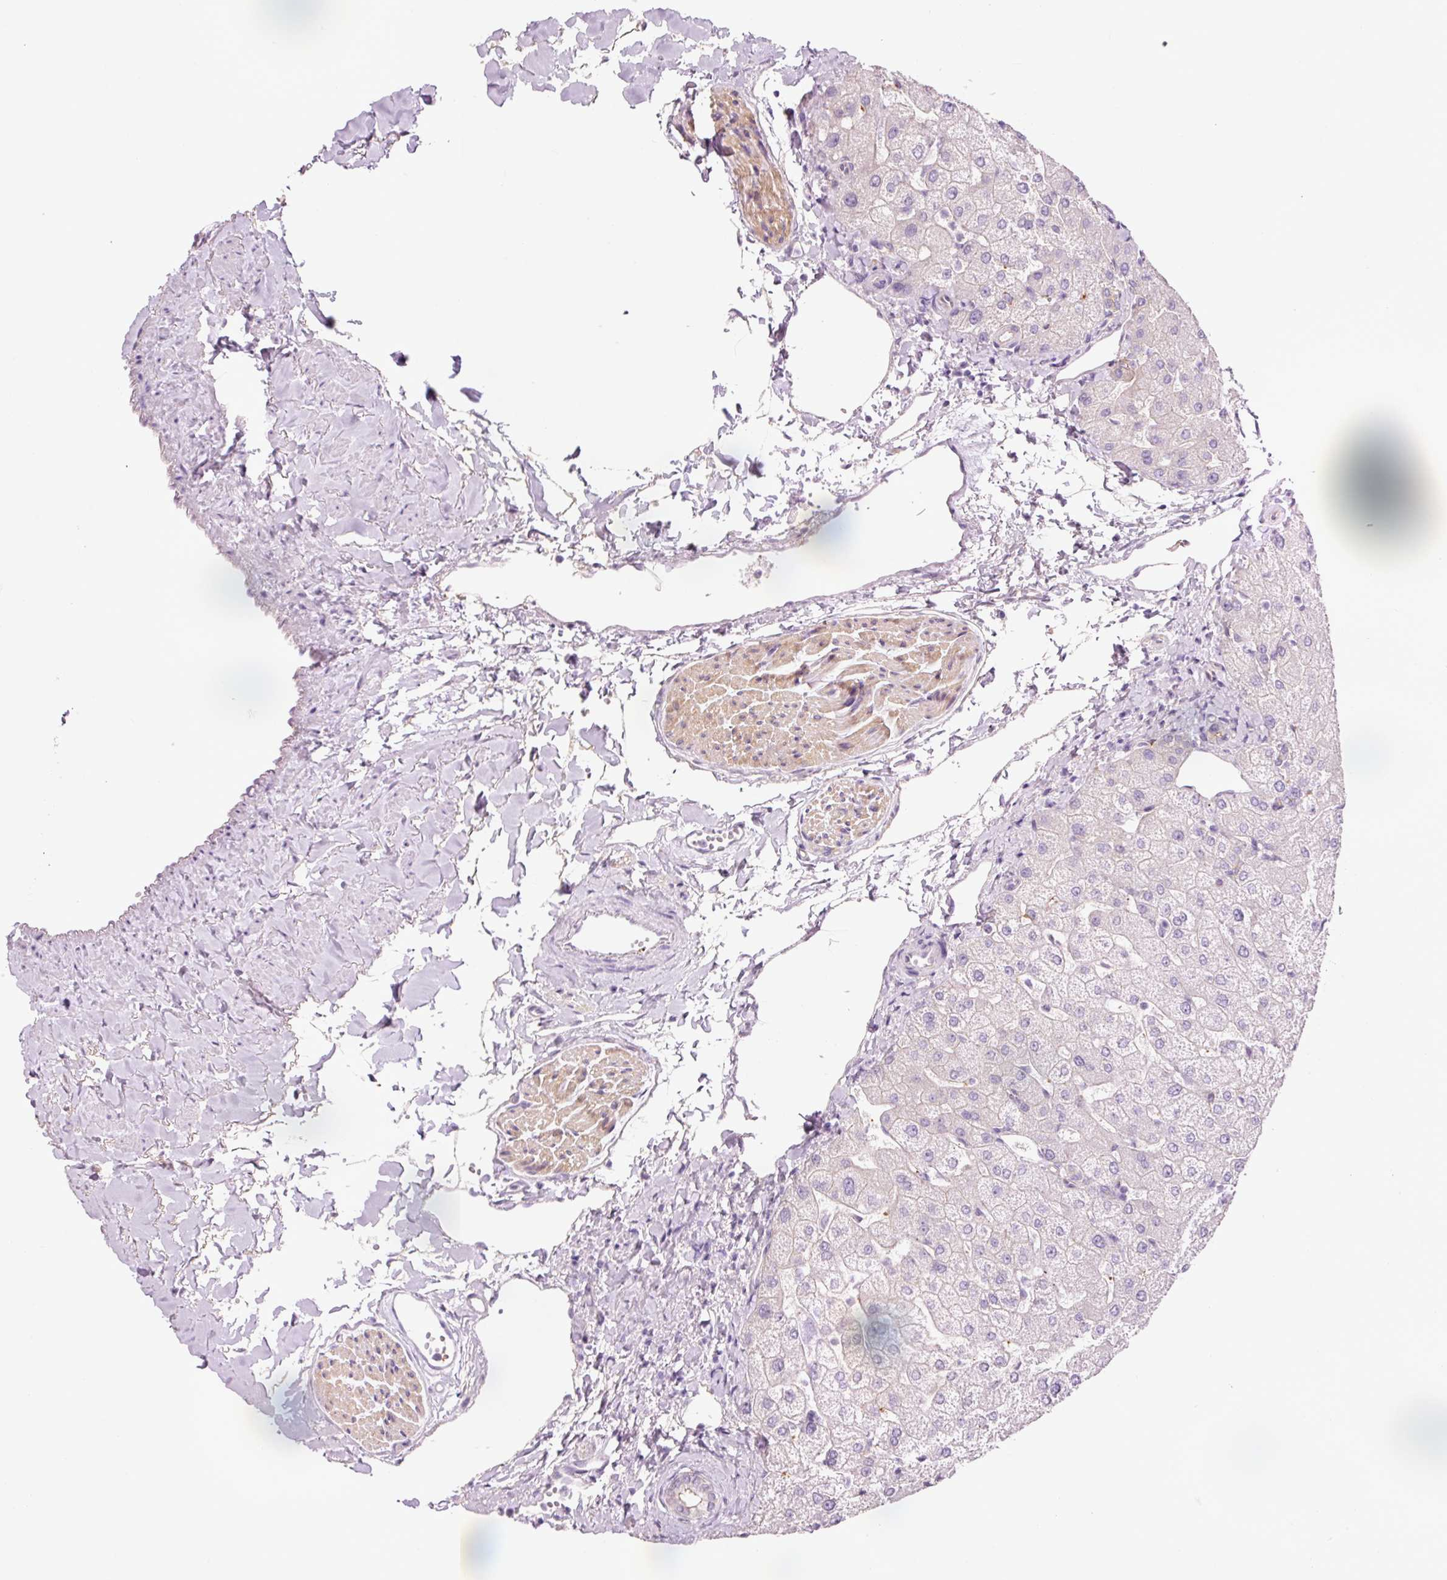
{"staining": {"intensity": "negative", "quantity": "none", "location": "none"}, "tissue": "liver", "cell_type": "Cholangiocytes", "image_type": "normal", "snomed": [{"axis": "morphology", "description": "Normal tissue, NOS"}, {"axis": "topography", "description": "Liver"}], "caption": "Benign liver was stained to show a protein in brown. There is no significant expression in cholangiocytes. (Immunohistochemistry (ihc), brightfield microscopy, high magnification).", "gene": "HSPA4L", "patient": {"sex": "female", "age": 54}}